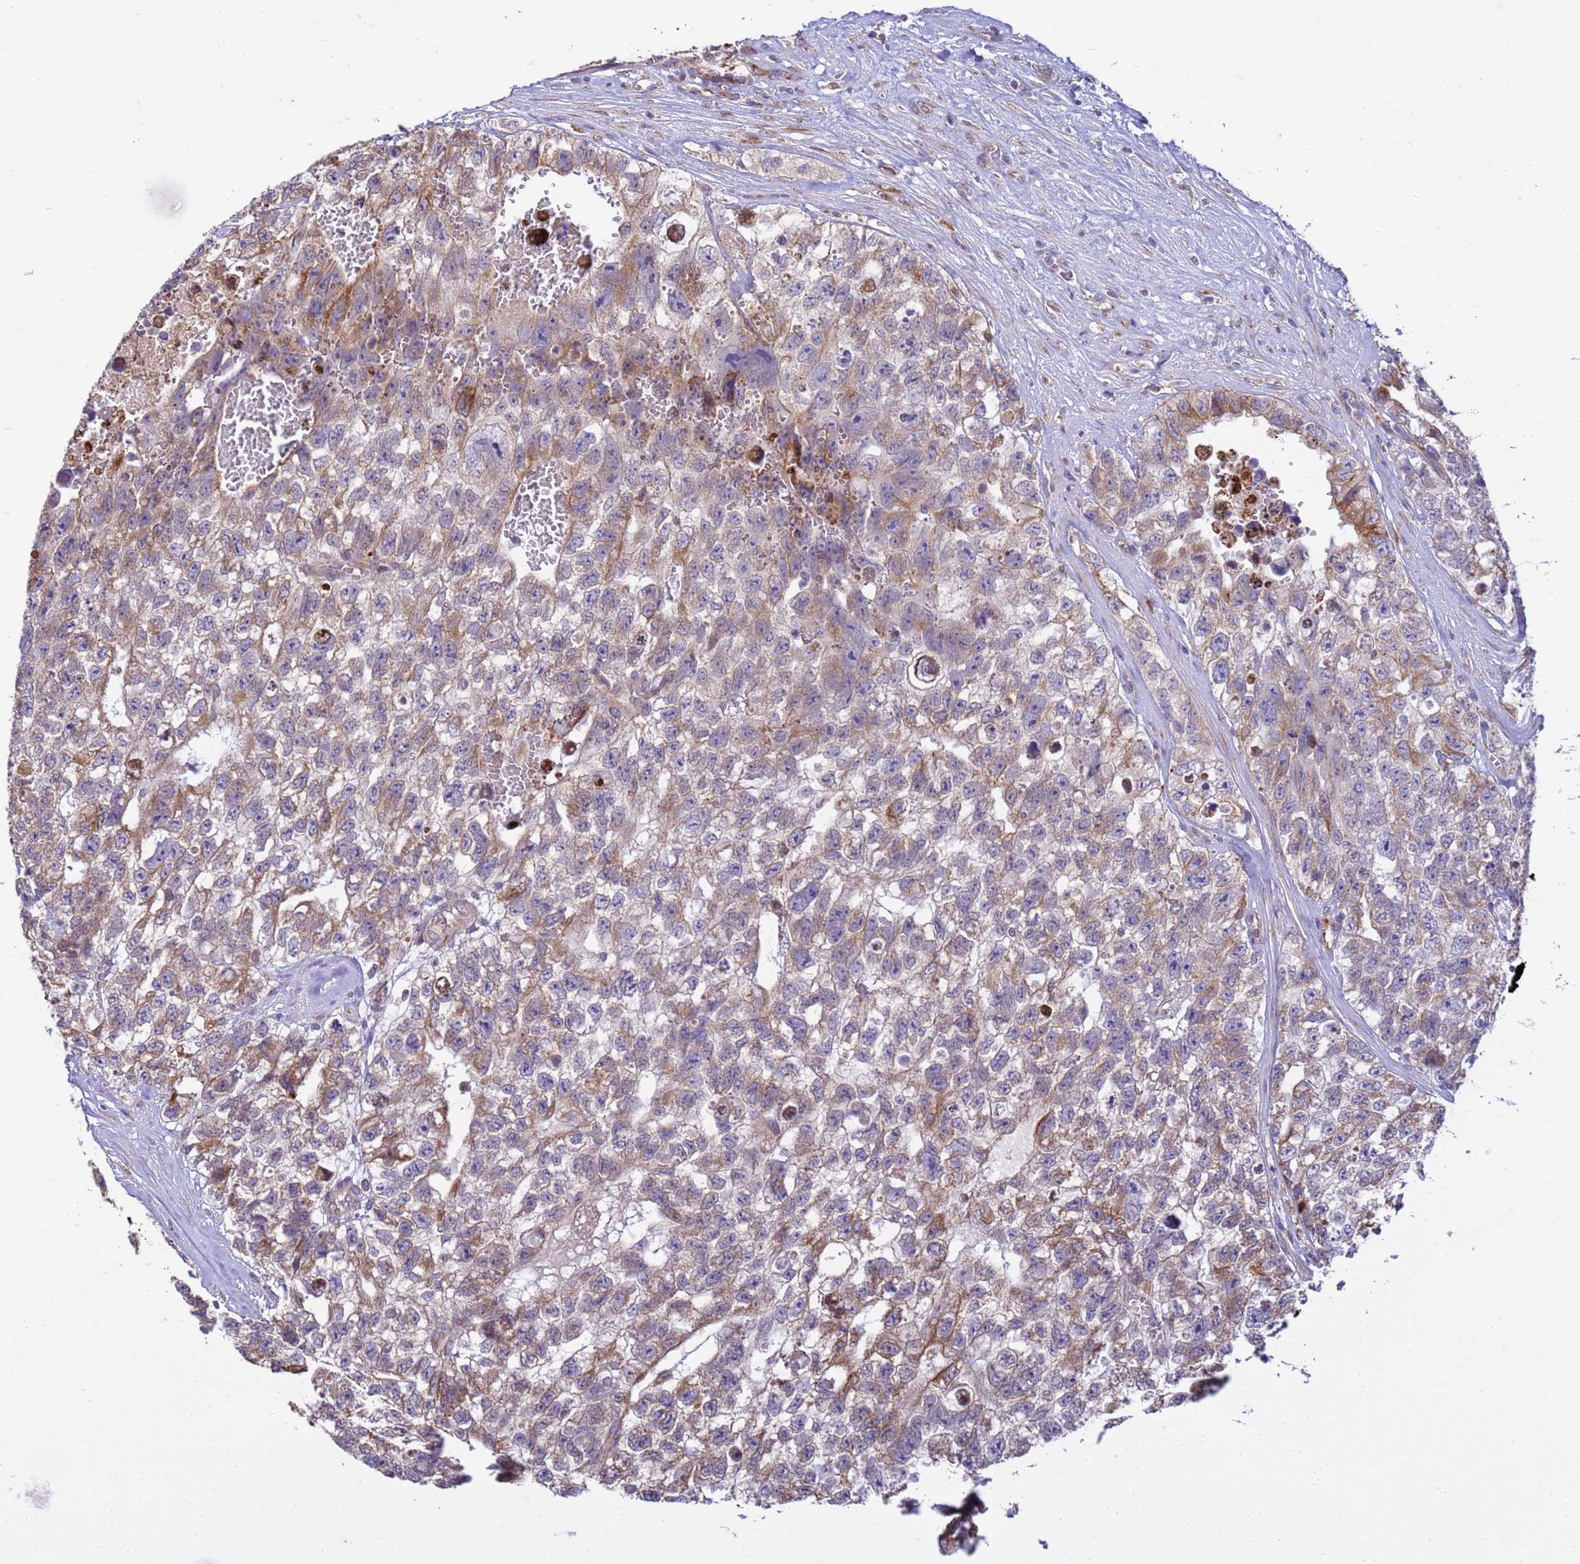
{"staining": {"intensity": "moderate", "quantity": ">75%", "location": "cytoplasmic/membranous"}, "tissue": "testis cancer", "cell_type": "Tumor cells", "image_type": "cancer", "snomed": [{"axis": "morphology", "description": "Carcinoma, Embryonal, NOS"}, {"axis": "topography", "description": "Testis"}], "caption": "The photomicrograph shows immunohistochemical staining of testis cancer. There is moderate cytoplasmic/membranous expression is seen in approximately >75% of tumor cells.", "gene": "THAP5", "patient": {"sex": "male", "age": 26}}